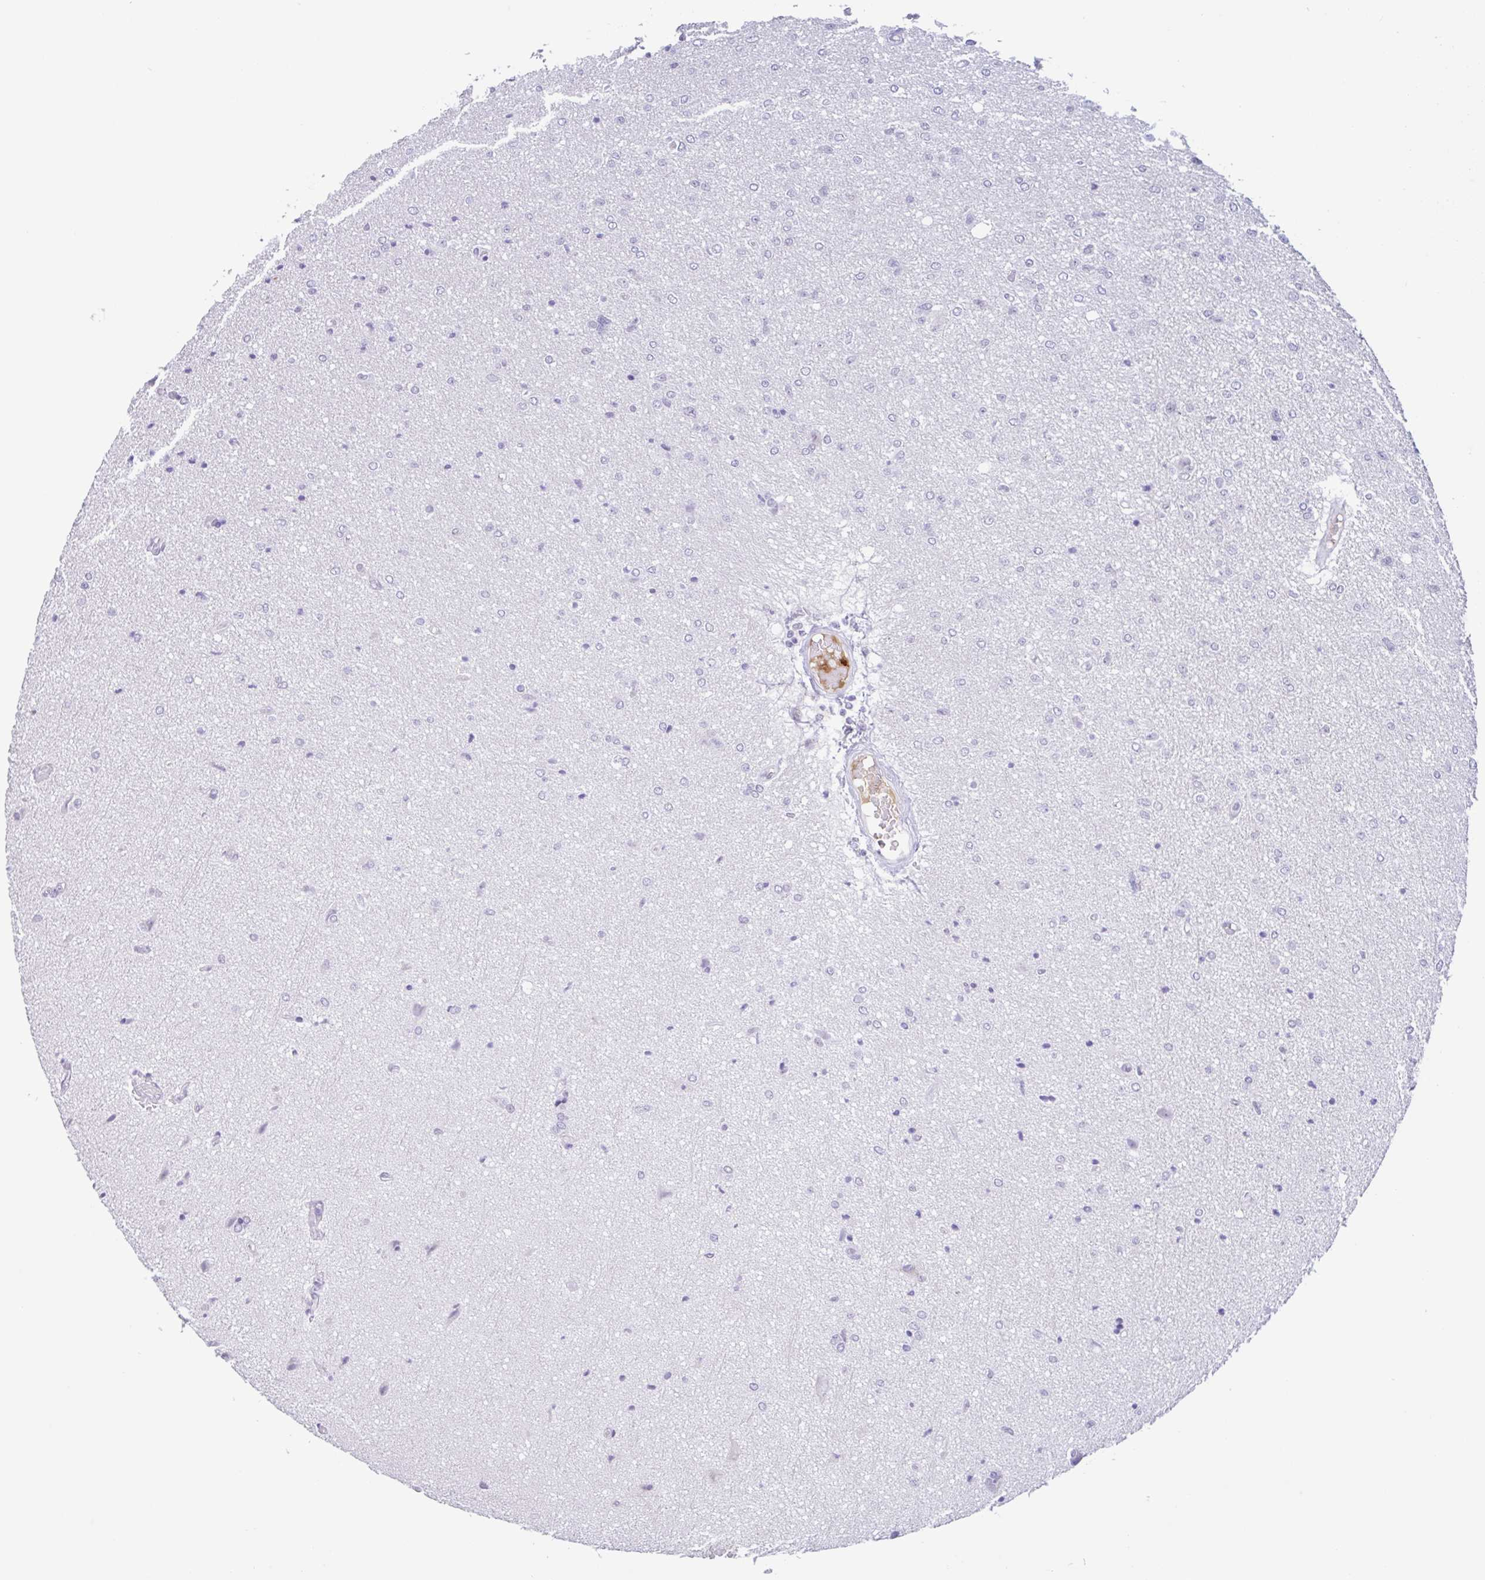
{"staining": {"intensity": "negative", "quantity": "none", "location": "none"}, "tissue": "glioma", "cell_type": "Tumor cells", "image_type": "cancer", "snomed": [{"axis": "morphology", "description": "Glioma, malignant, Low grade"}, {"axis": "topography", "description": "Brain"}], "caption": "Human low-grade glioma (malignant) stained for a protein using immunohistochemistry demonstrates no expression in tumor cells.", "gene": "PLG", "patient": {"sex": "male", "age": 26}}